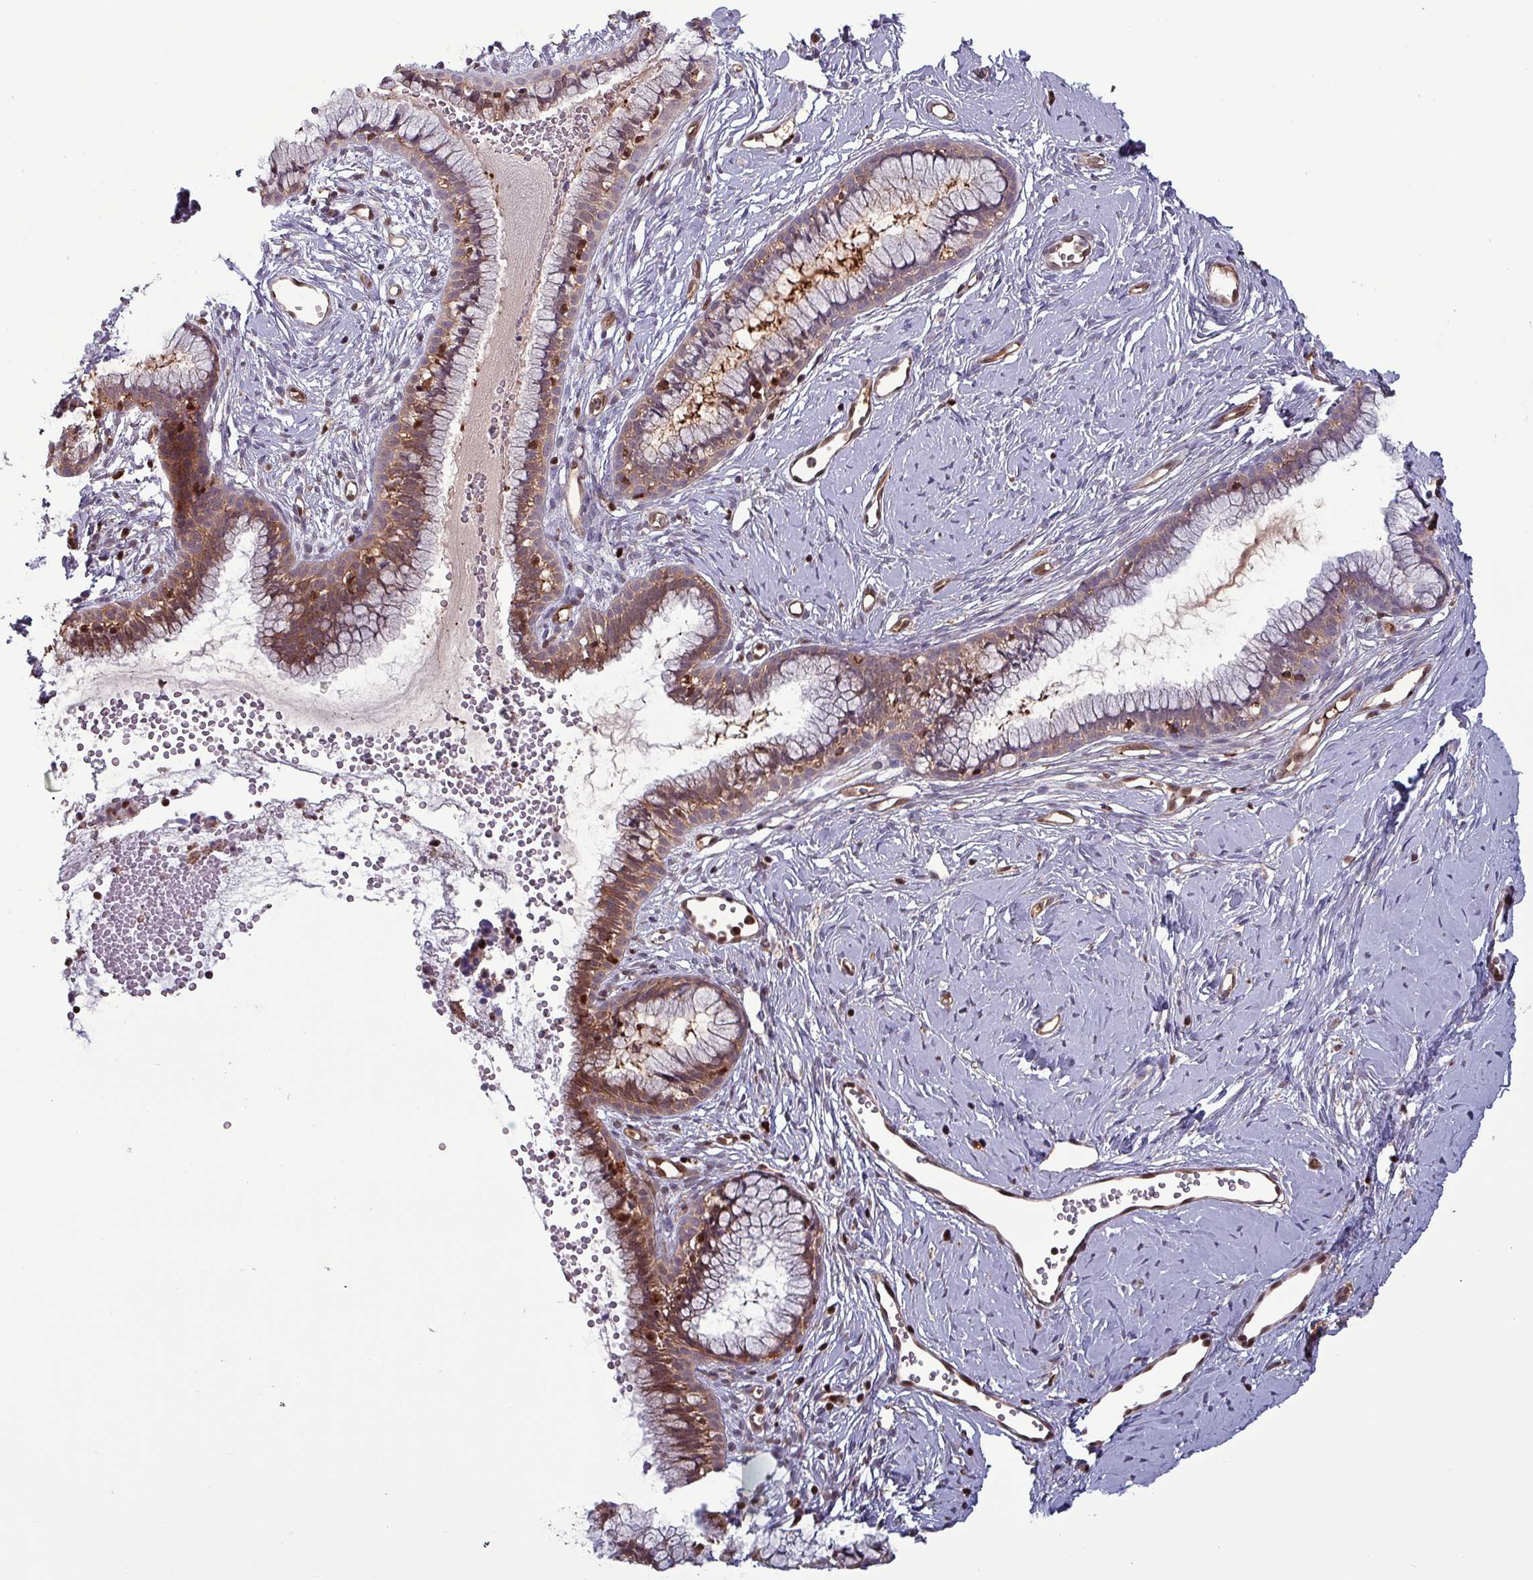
{"staining": {"intensity": "moderate", "quantity": ">75%", "location": "cytoplasmic/membranous"}, "tissue": "cervix", "cell_type": "Glandular cells", "image_type": "normal", "snomed": [{"axis": "morphology", "description": "Normal tissue, NOS"}, {"axis": "topography", "description": "Cervix"}], "caption": "Cervix stained with DAB immunohistochemistry (IHC) displays medium levels of moderate cytoplasmic/membranous staining in approximately >75% of glandular cells.", "gene": "PSMB8", "patient": {"sex": "female", "age": 40}}